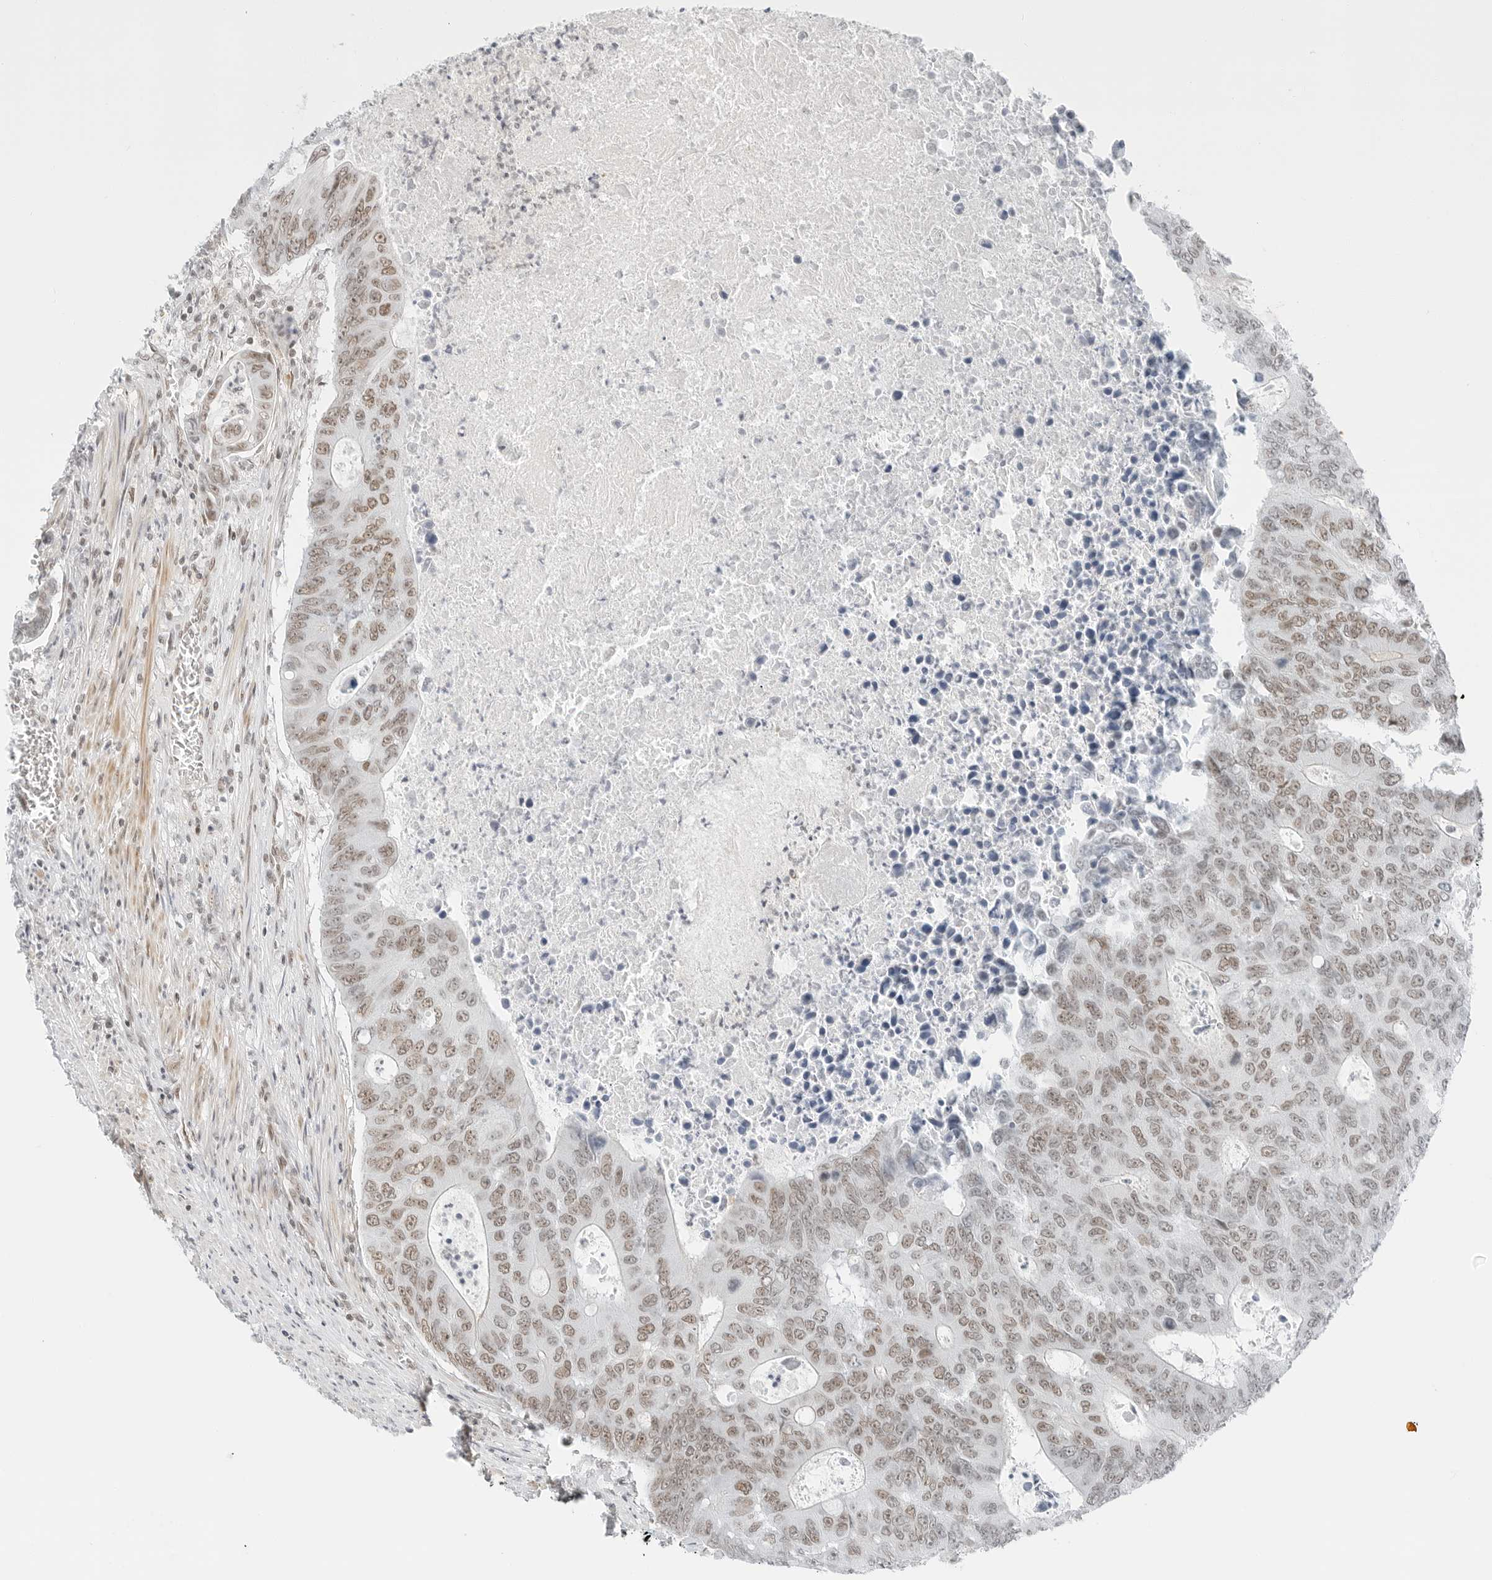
{"staining": {"intensity": "weak", "quantity": ">75%", "location": "nuclear"}, "tissue": "colorectal cancer", "cell_type": "Tumor cells", "image_type": "cancer", "snomed": [{"axis": "morphology", "description": "Adenocarcinoma, NOS"}, {"axis": "topography", "description": "Colon"}], "caption": "Human colorectal cancer stained with a protein marker displays weak staining in tumor cells.", "gene": "CRTC2", "patient": {"sex": "male", "age": 87}}